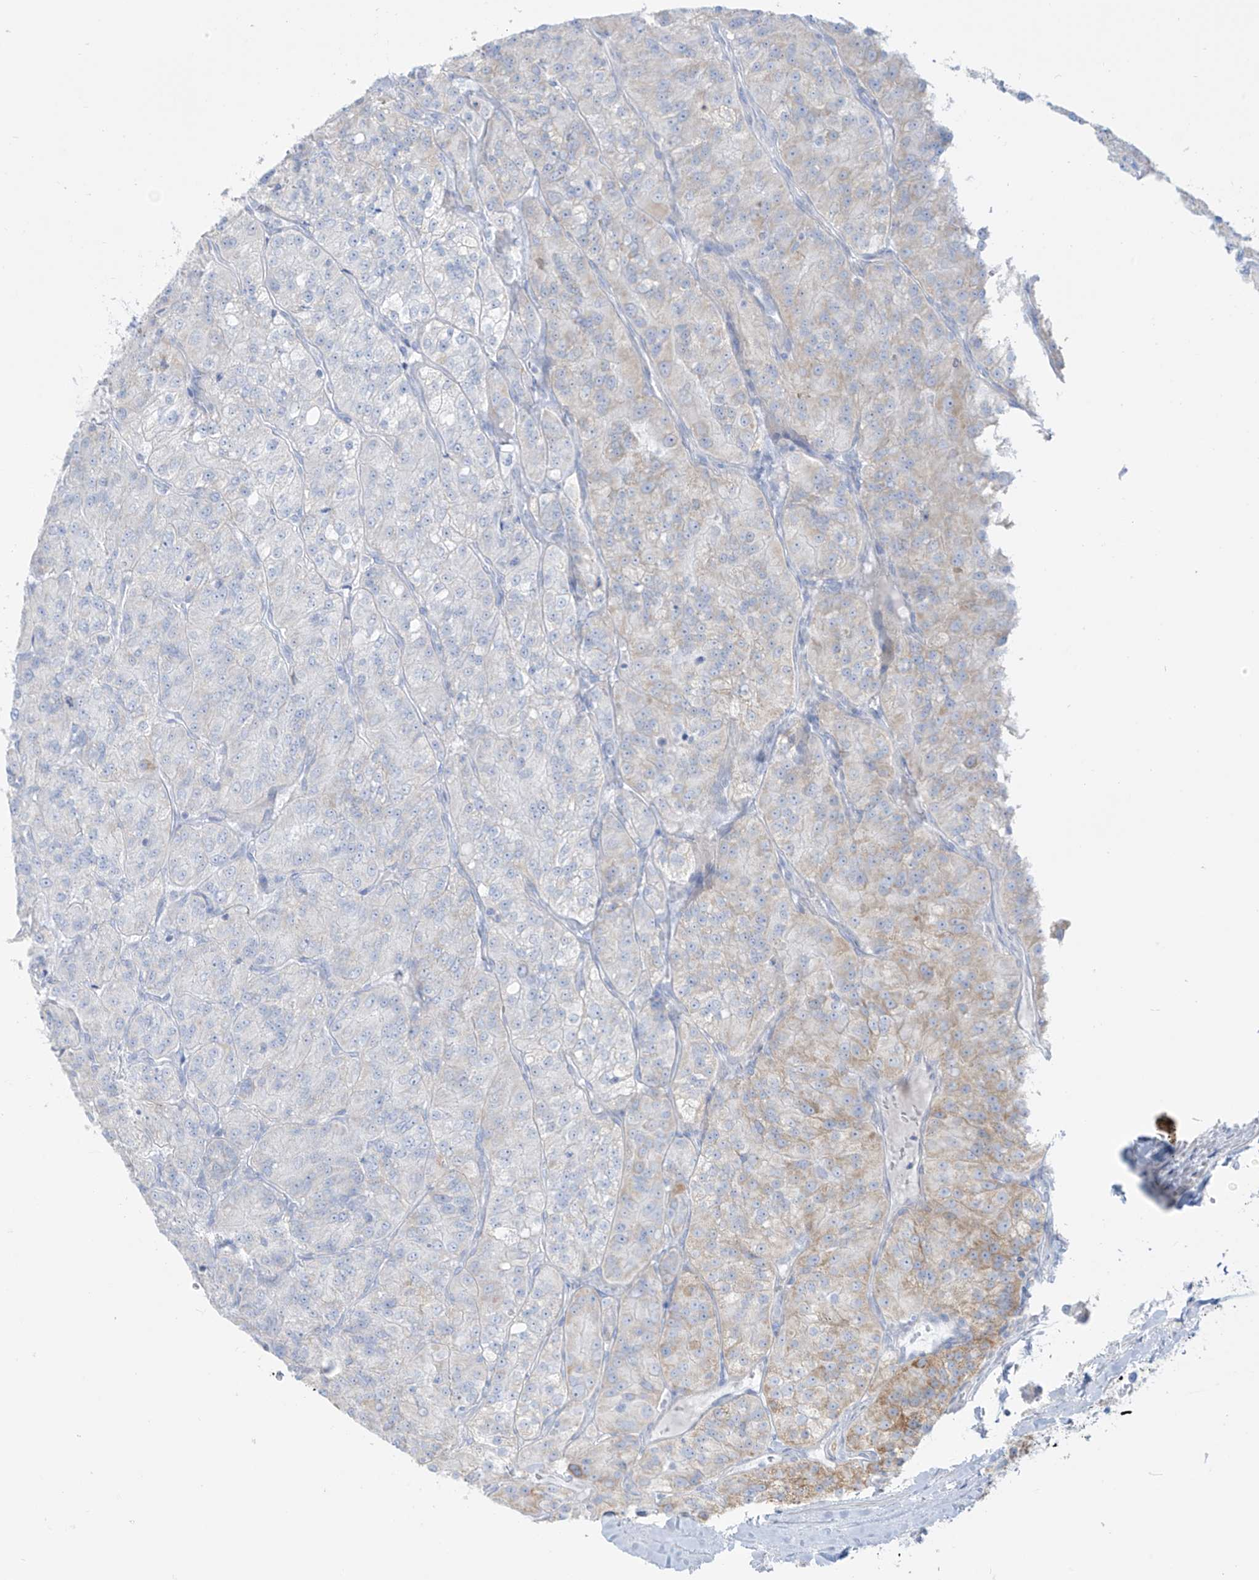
{"staining": {"intensity": "weak", "quantity": "<25%", "location": "cytoplasmic/membranous"}, "tissue": "renal cancer", "cell_type": "Tumor cells", "image_type": "cancer", "snomed": [{"axis": "morphology", "description": "Adenocarcinoma, NOS"}, {"axis": "topography", "description": "Kidney"}], "caption": "This is a micrograph of IHC staining of renal adenocarcinoma, which shows no staining in tumor cells.", "gene": "SLC26A3", "patient": {"sex": "female", "age": 63}}